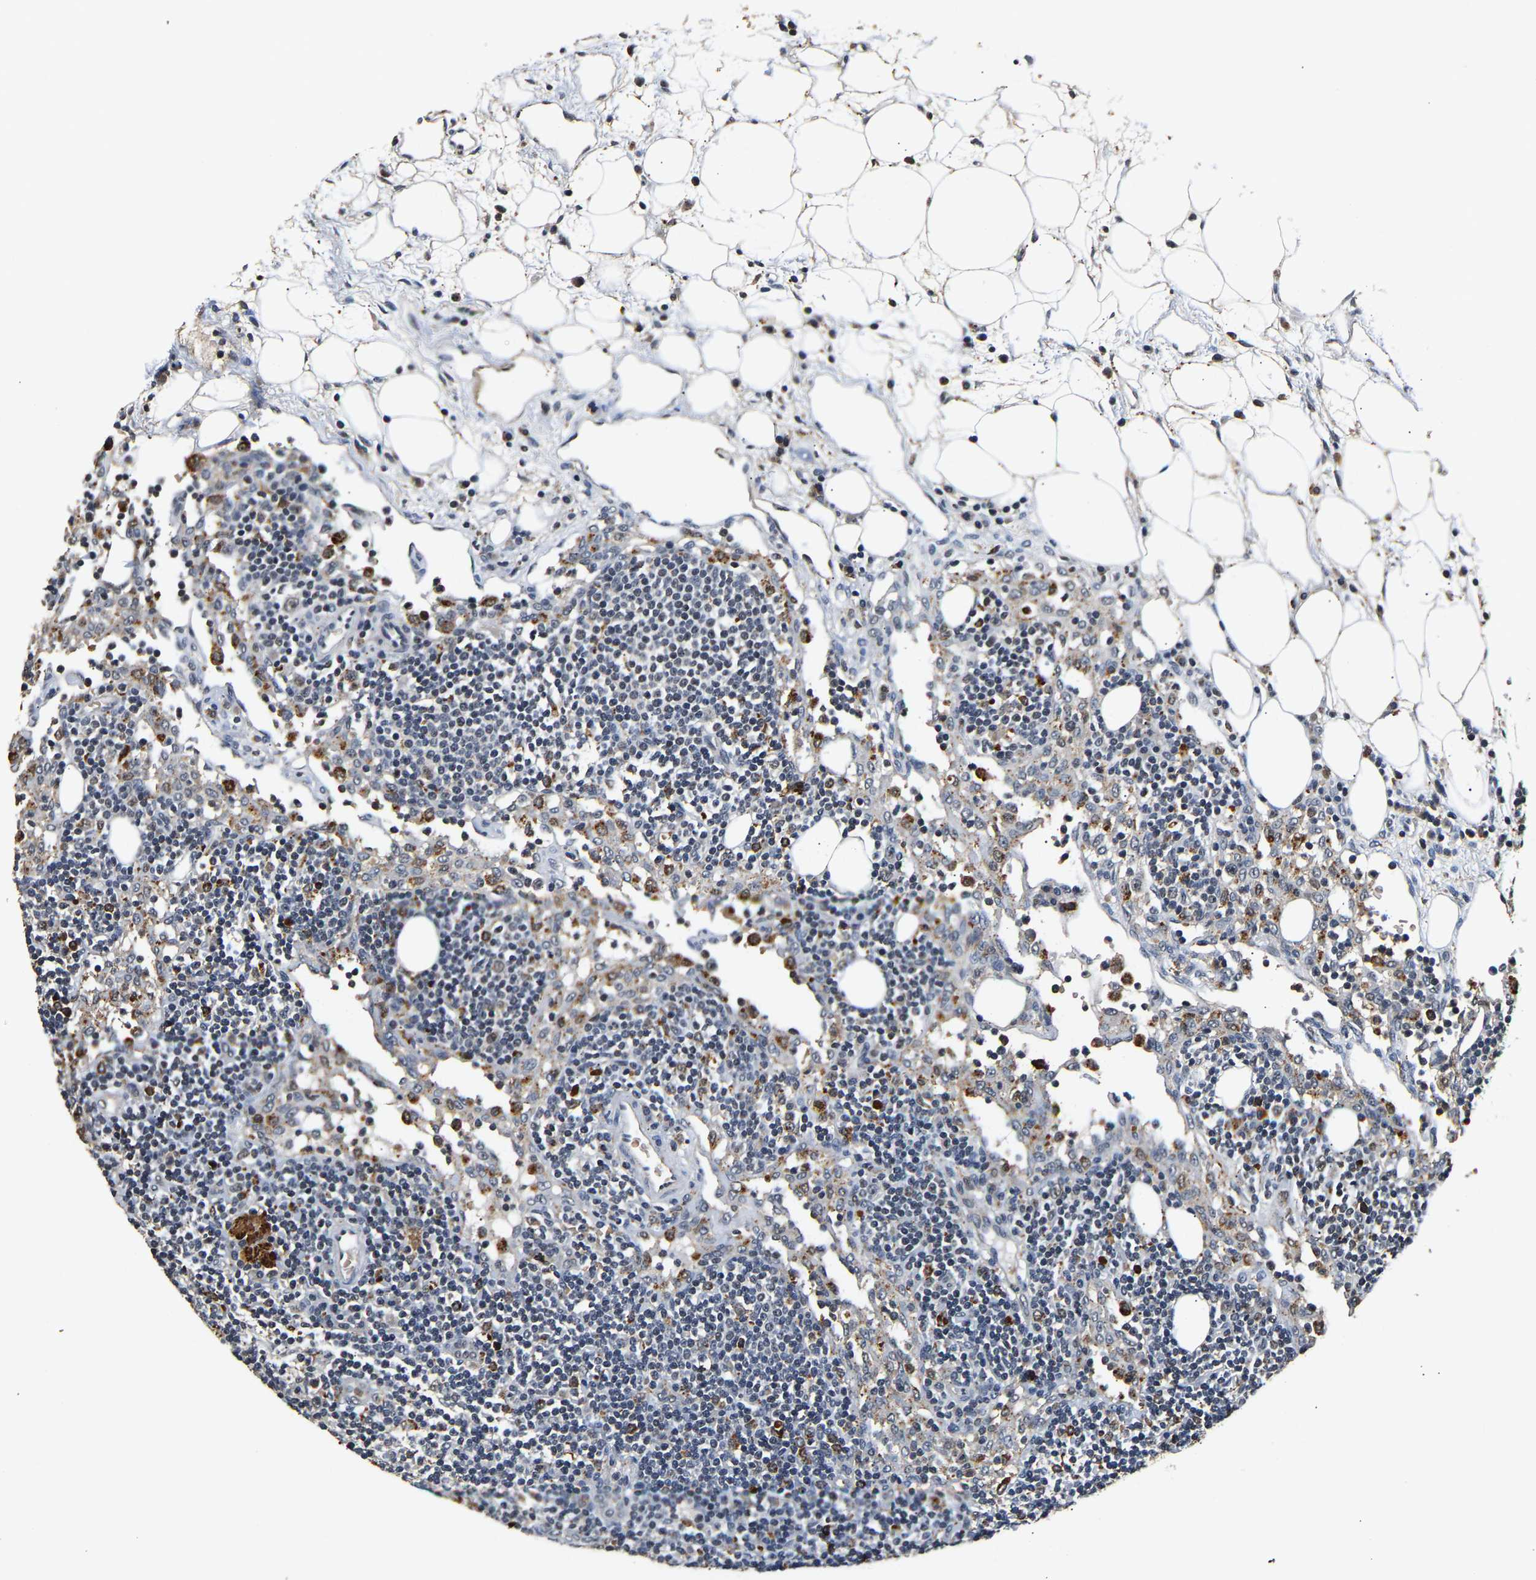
{"staining": {"intensity": "moderate", "quantity": "<25%", "location": "cytoplasmic/membranous"}, "tissue": "lymph node", "cell_type": "Germinal center cells", "image_type": "normal", "snomed": [{"axis": "morphology", "description": "Normal tissue, NOS"}, {"axis": "morphology", "description": "Carcinoid, malignant, NOS"}, {"axis": "topography", "description": "Lymph node"}], "caption": "Lymph node was stained to show a protein in brown. There is low levels of moderate cytoplasmic/membranous expression in approximately <25% of germinal center cells. The protein of interest is stained brown, and the nuclei are stained in blue (DAB IHC with brightfield microscopy, high magnification).", "gene": "SMU1", "patient": {"sex": "male", "age": 47}}